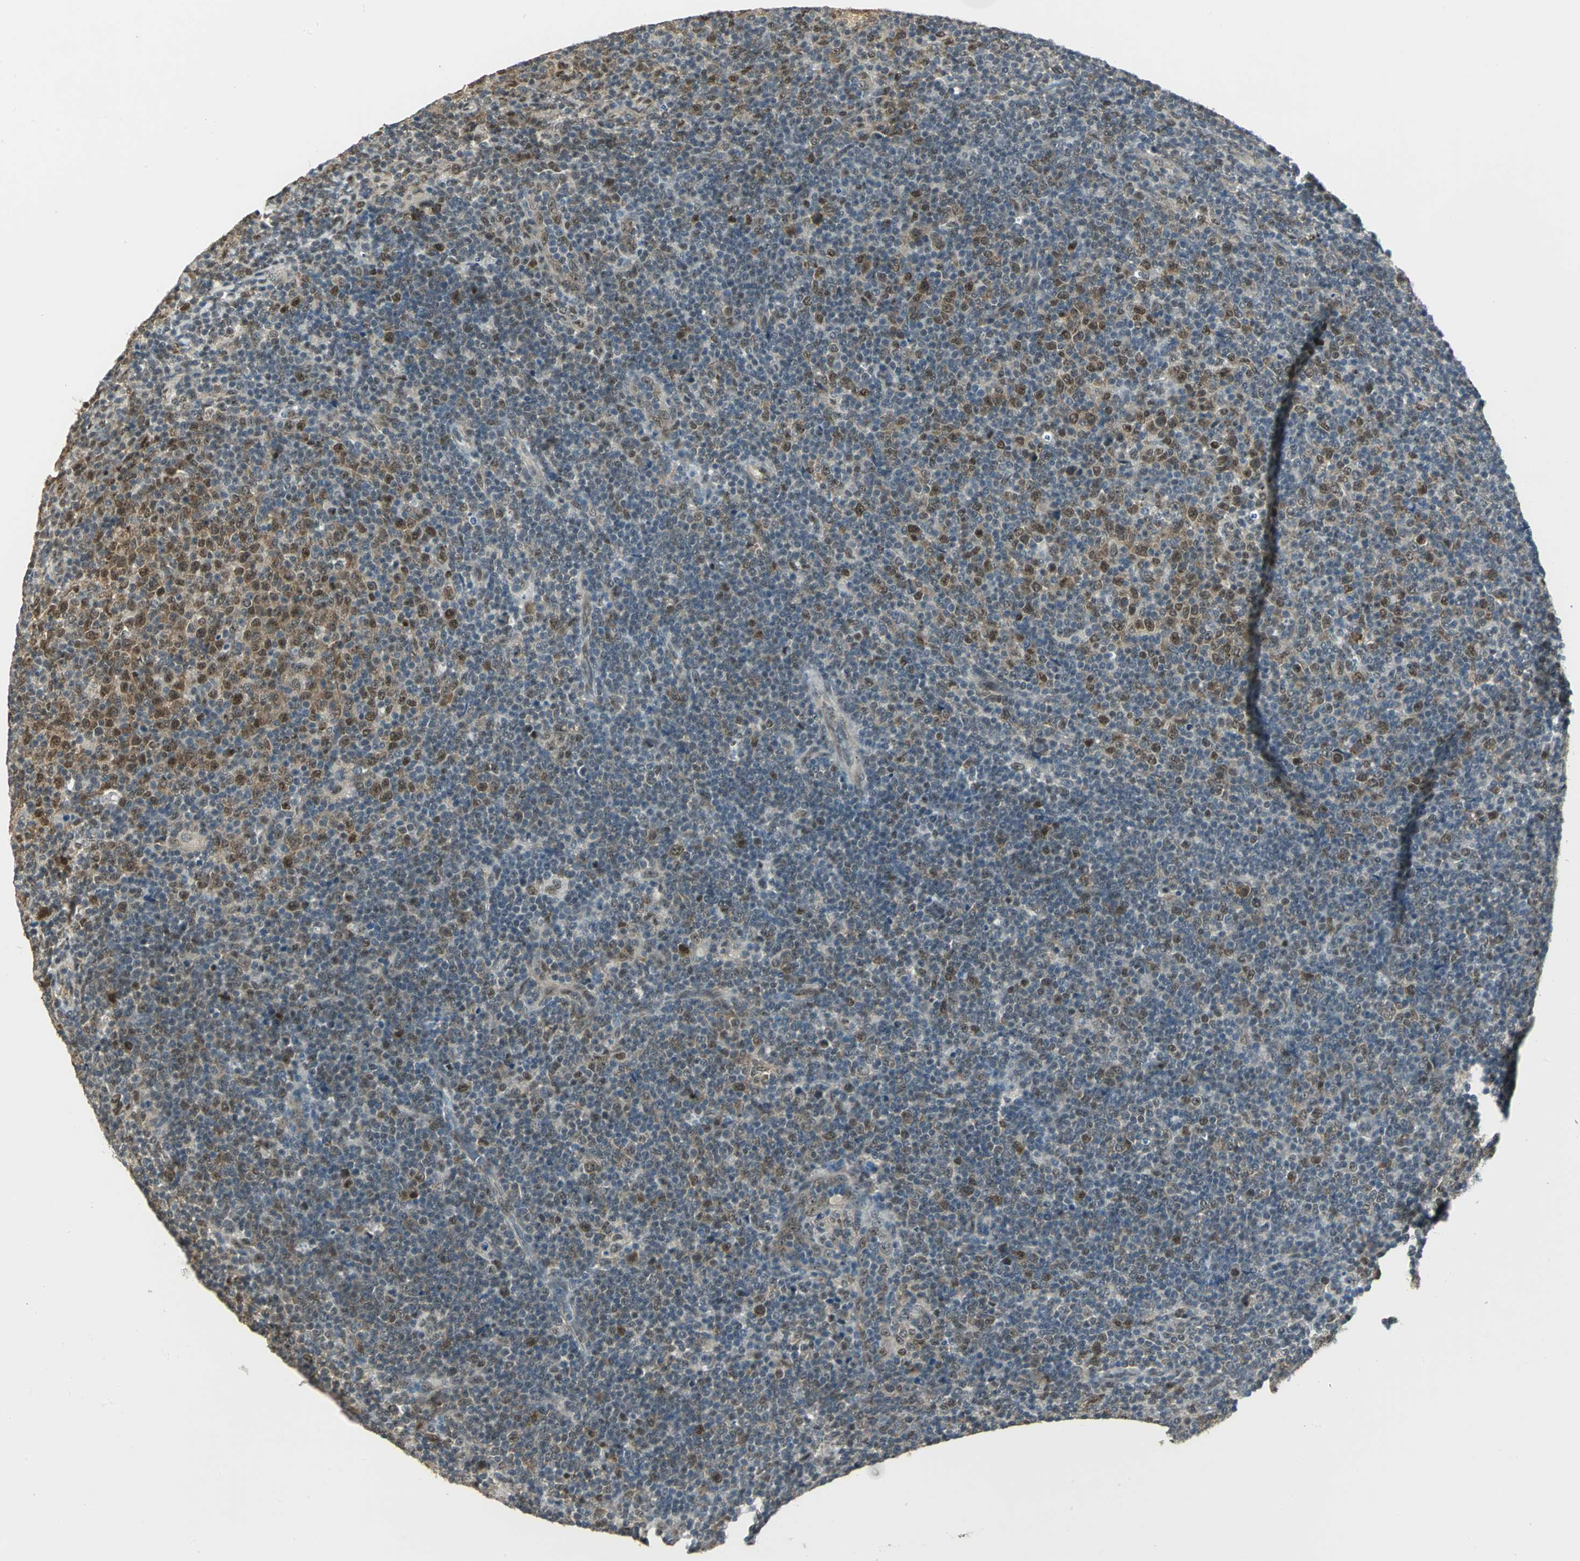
{"staining": {"intensity": "weak", "quantity": "<25%", "location": "cytoplasmic/membranous,nuclear"}, "tissue": "lymphoma", "cell_type": "Tumor cells", "image_type": "cancer", "snomed": [{"axis": "morphology", "description": "Malignant lymphoma, non-Hodgkin's type, Low grade"}, {"axis": "topography", "description": "Lymph node"}], "caption": "The immunohistochemistry (IHC) image has no significant staining in tumor cells of lymphoma tissue.", "gene": "DDX5", "patient": {"sex": "male", "age": 70}}